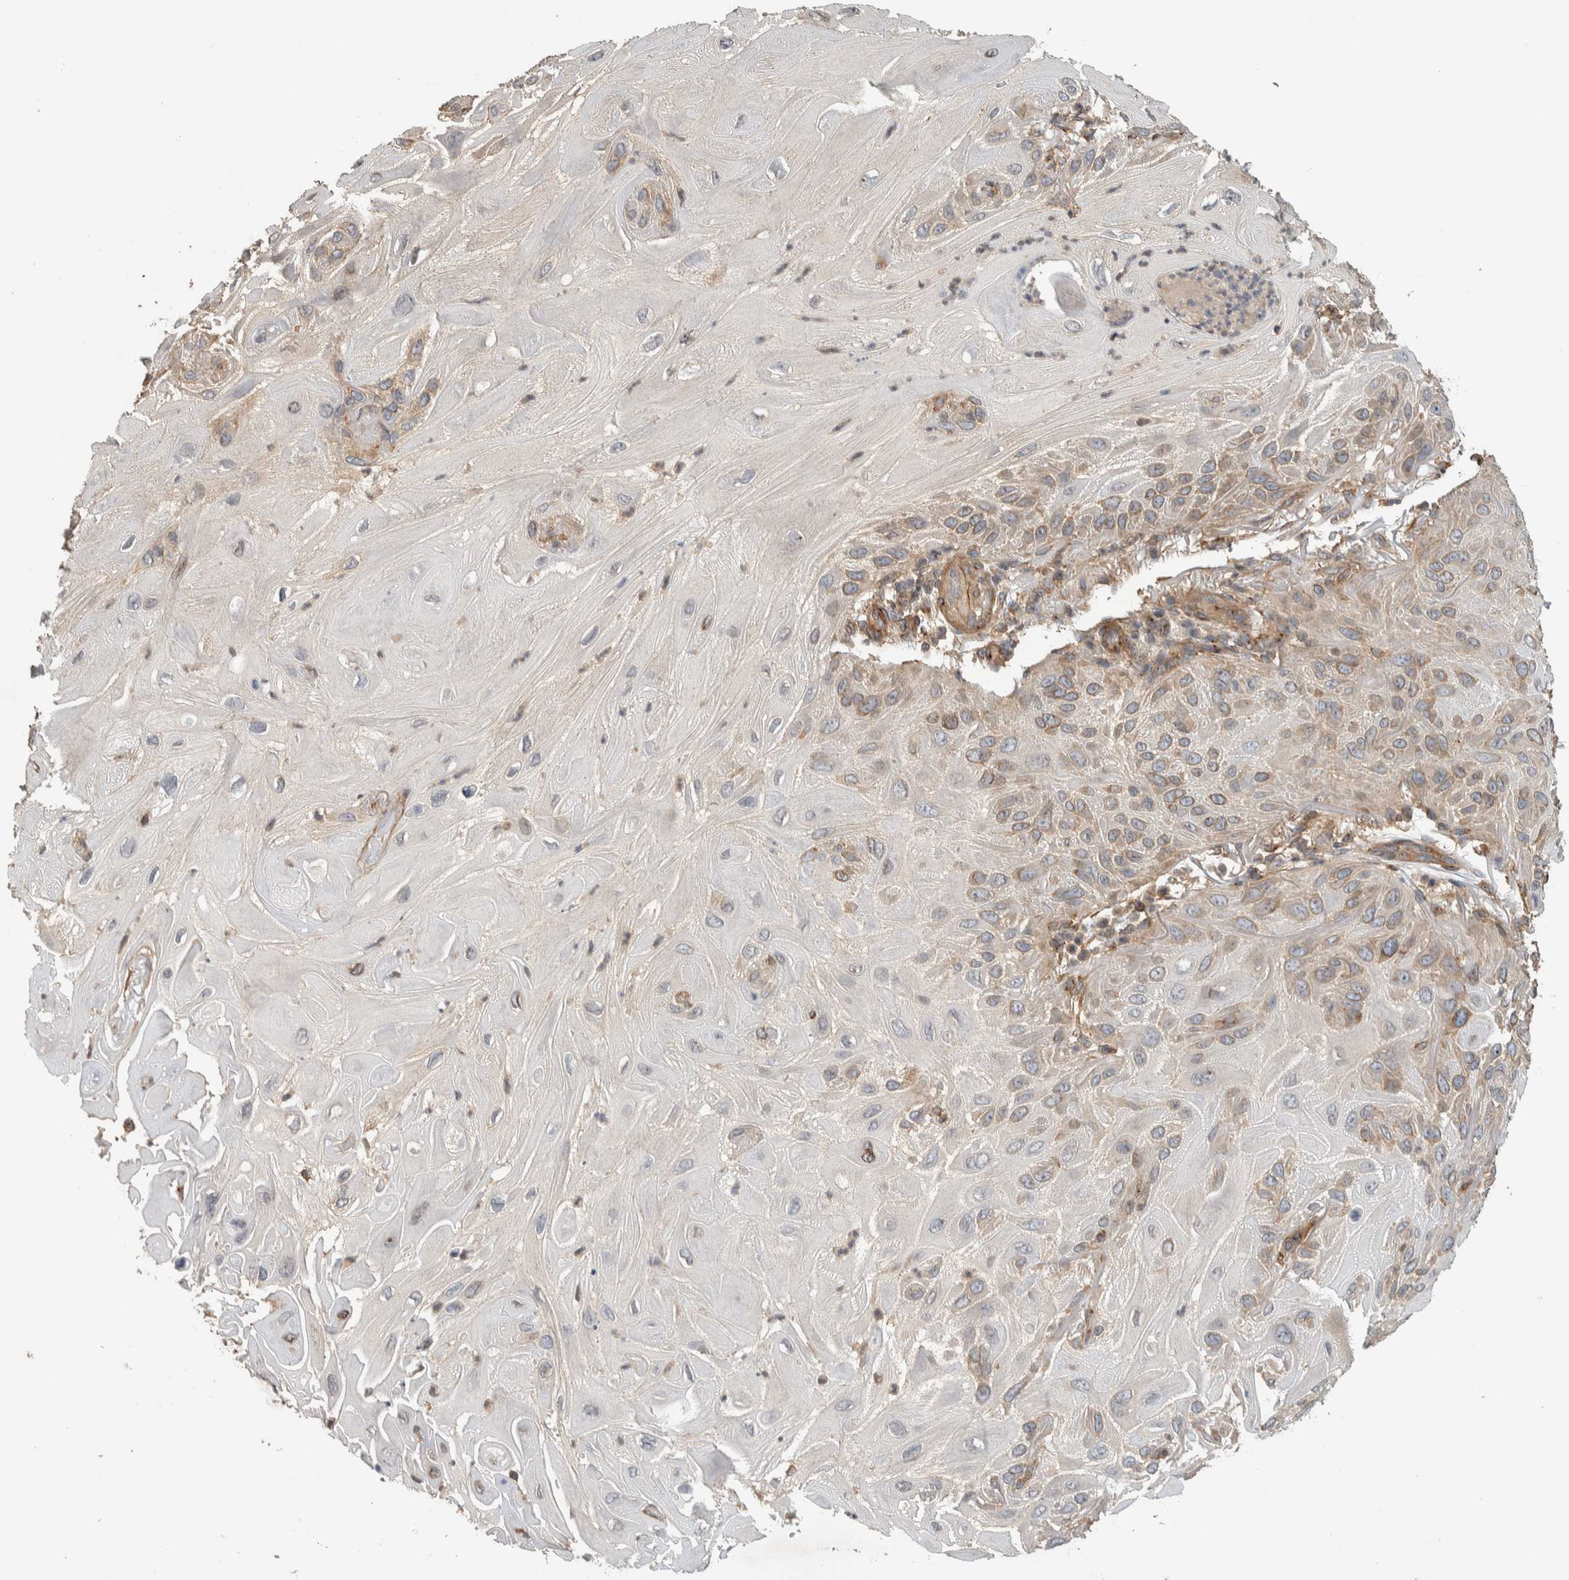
{"staining": {"intensity": "moderate", "quantity": "<25%", "location": "cytoplasmic/membranous"}, "tissue": "skin cancer", "cell_type": "Tumor cells", "image_type": "cancer", "snomed": [{"axis": "morphology", "description": "Squamous cell carcinoma, NOS"}, {"axis": "topography", "description": "Skin"}], "caption": "Skin cancer (squamous cell carcinoma) stained with DAB IHC exhibits low levels of moderate cytoplasmic/membranous staining in approximately <25% of tumor cells. (DAB (3,3'-diaminobenzidine) IHC, brown staining for protein, blue staining for nuclei).", "gene": "IFRD1", "patient": {"sex": "female", "age": 77}}